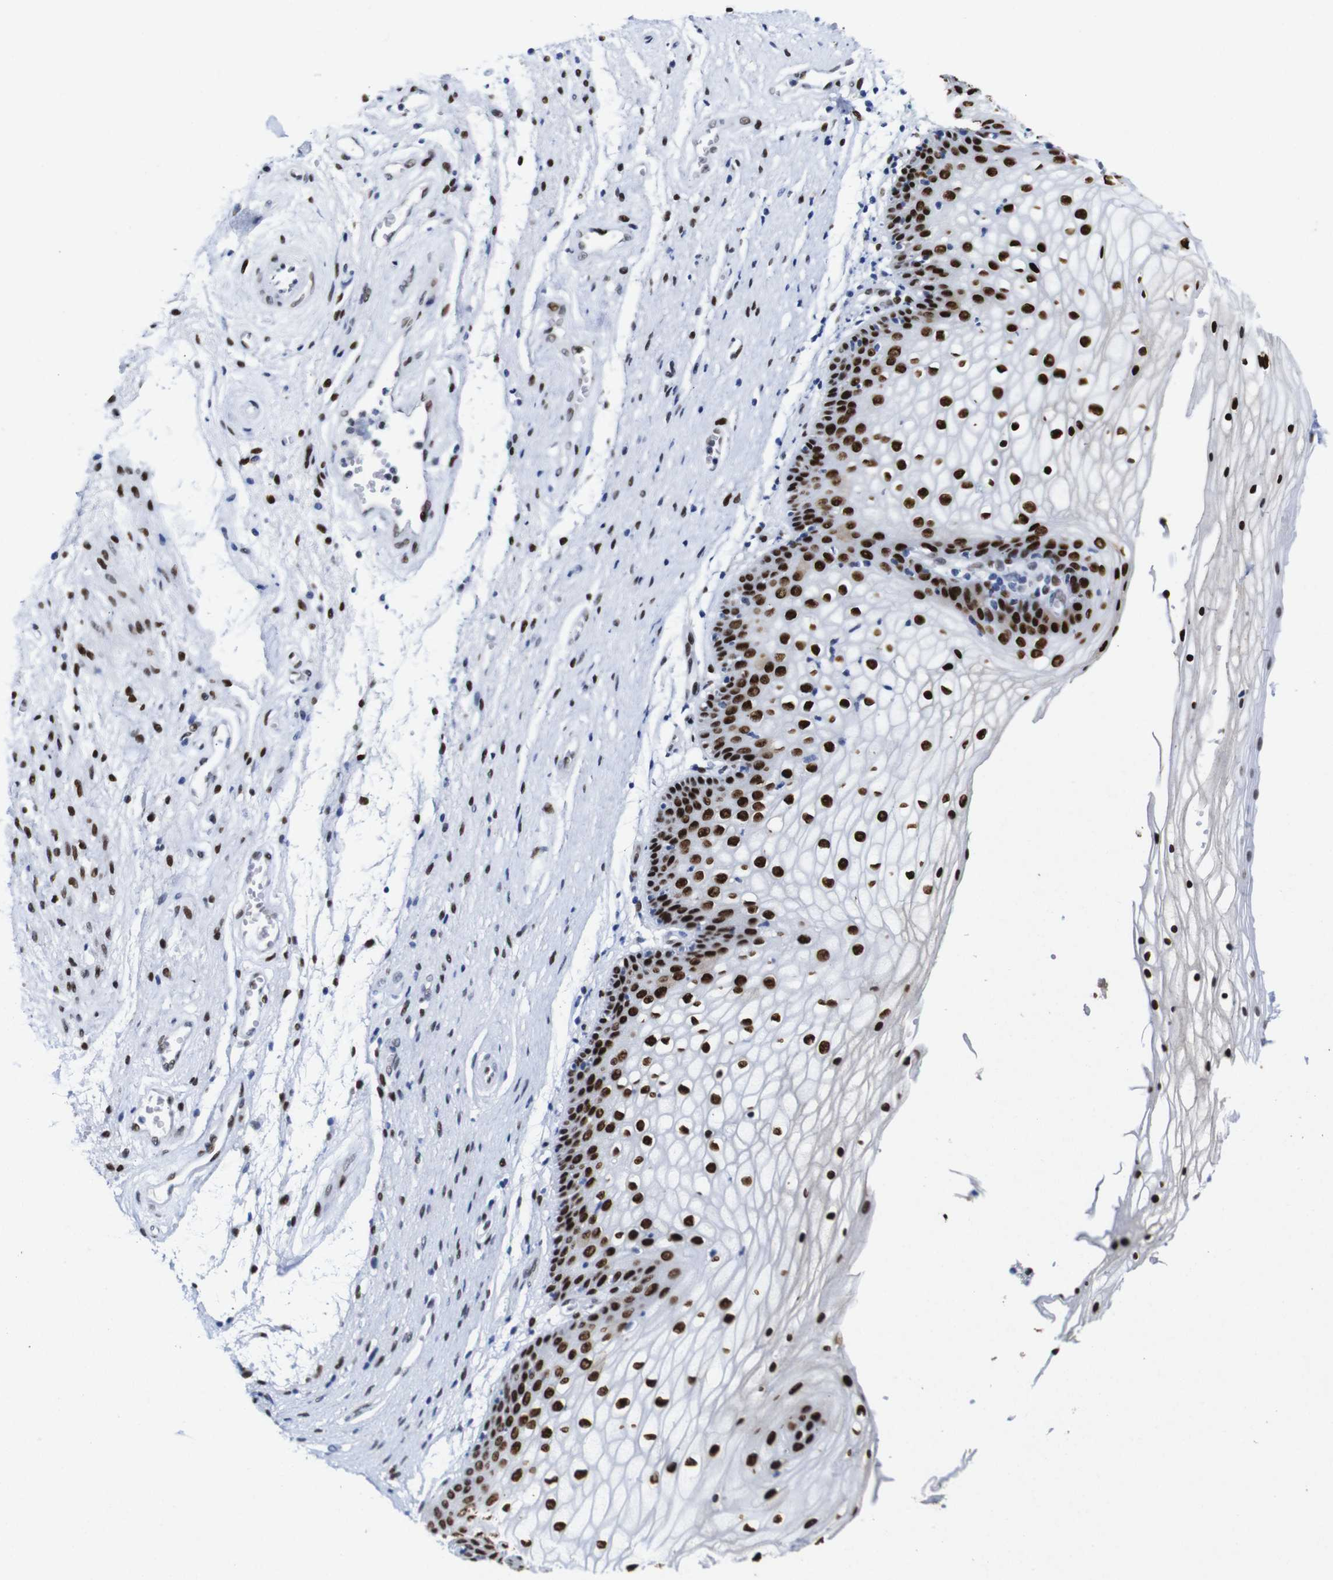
{"staining": {"intensity": "strong", "quantity": ">75%", "location": "nuclear"}, "tissue": "vagina", "cell_type": "Squamous epithelial cells", "image_type": "normal", "snomed": [{"axis": "morphology", "description": "Normal tissue, NOS"}, {"axis": "topography", "description": "Vagina"}], "caption": "Protein expression analysis of unremarkable vagina displays strong nuclear expression in about >75% of squamous epithelial cells. (Stains: DAB (3,3'-diaminobenzidine) in brown, nuclei in blue, Microscopy: brightfield microscopy at high magnification).", "gene": "FOSL2", "patient": {"sex": "female", "age": 34}}